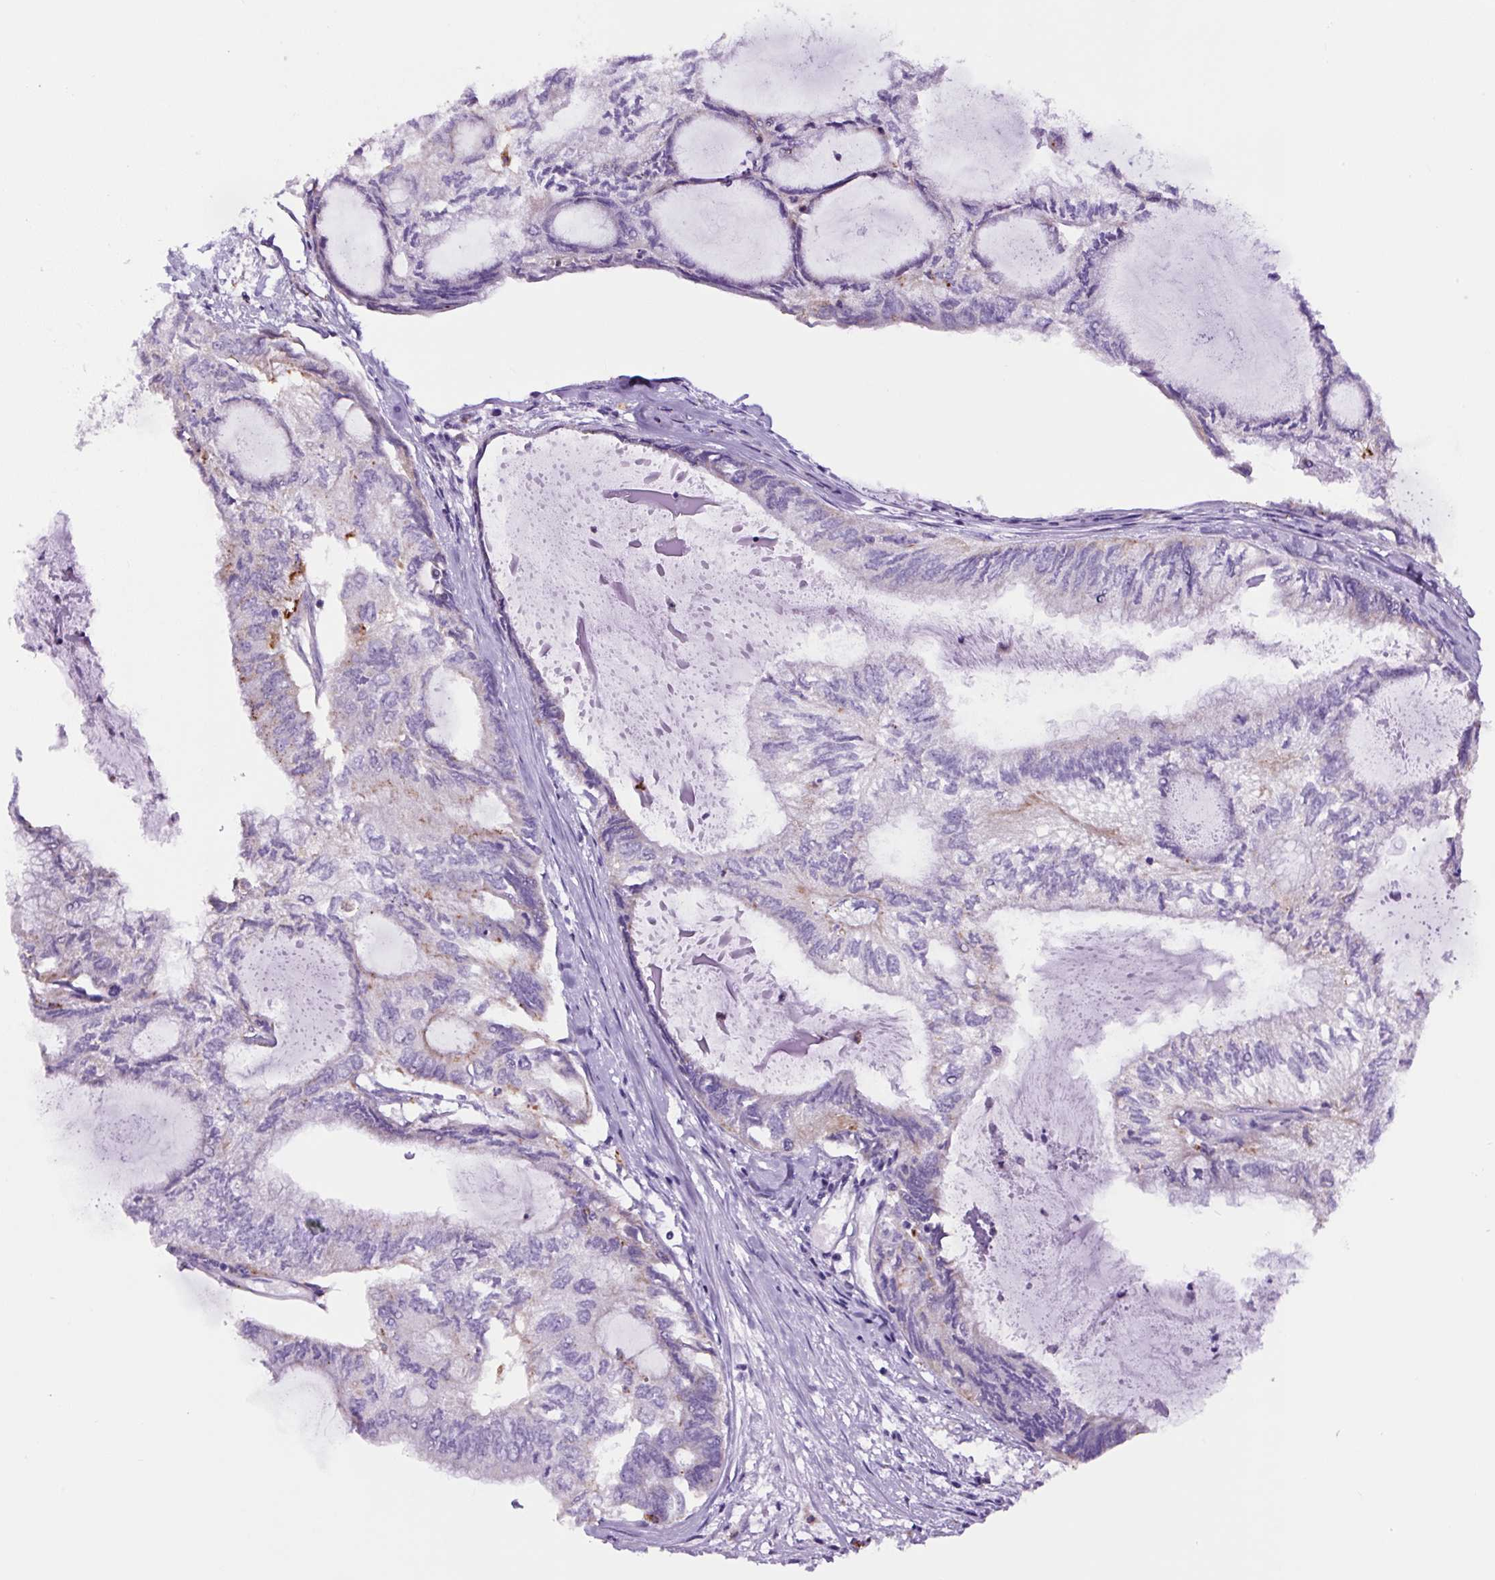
{"staining": {"intensity": "negative", "quantity": "none", "location": "none"}, "tissue": "endometrial cancer", "cell_type": "Tumor cells", "image_type": "cancer", "snomed": [{"axis": "morphology", "description": "Adenocarcinoma, NOS"}, {"axis": "topography", "description": "Endometrium"}], "caption": "This histopathology image is of endometrial adenocarcinoma stained with IHC to label a protein in brown with the nuclei are counter-stained blue. There is no expression in tumor cells. The staining is performed using DAB brown chromogen with nuclei counter-stained in using hematoxylin.", "gene": "LCN10", "patient": {"sex": "female", "age": 80}}